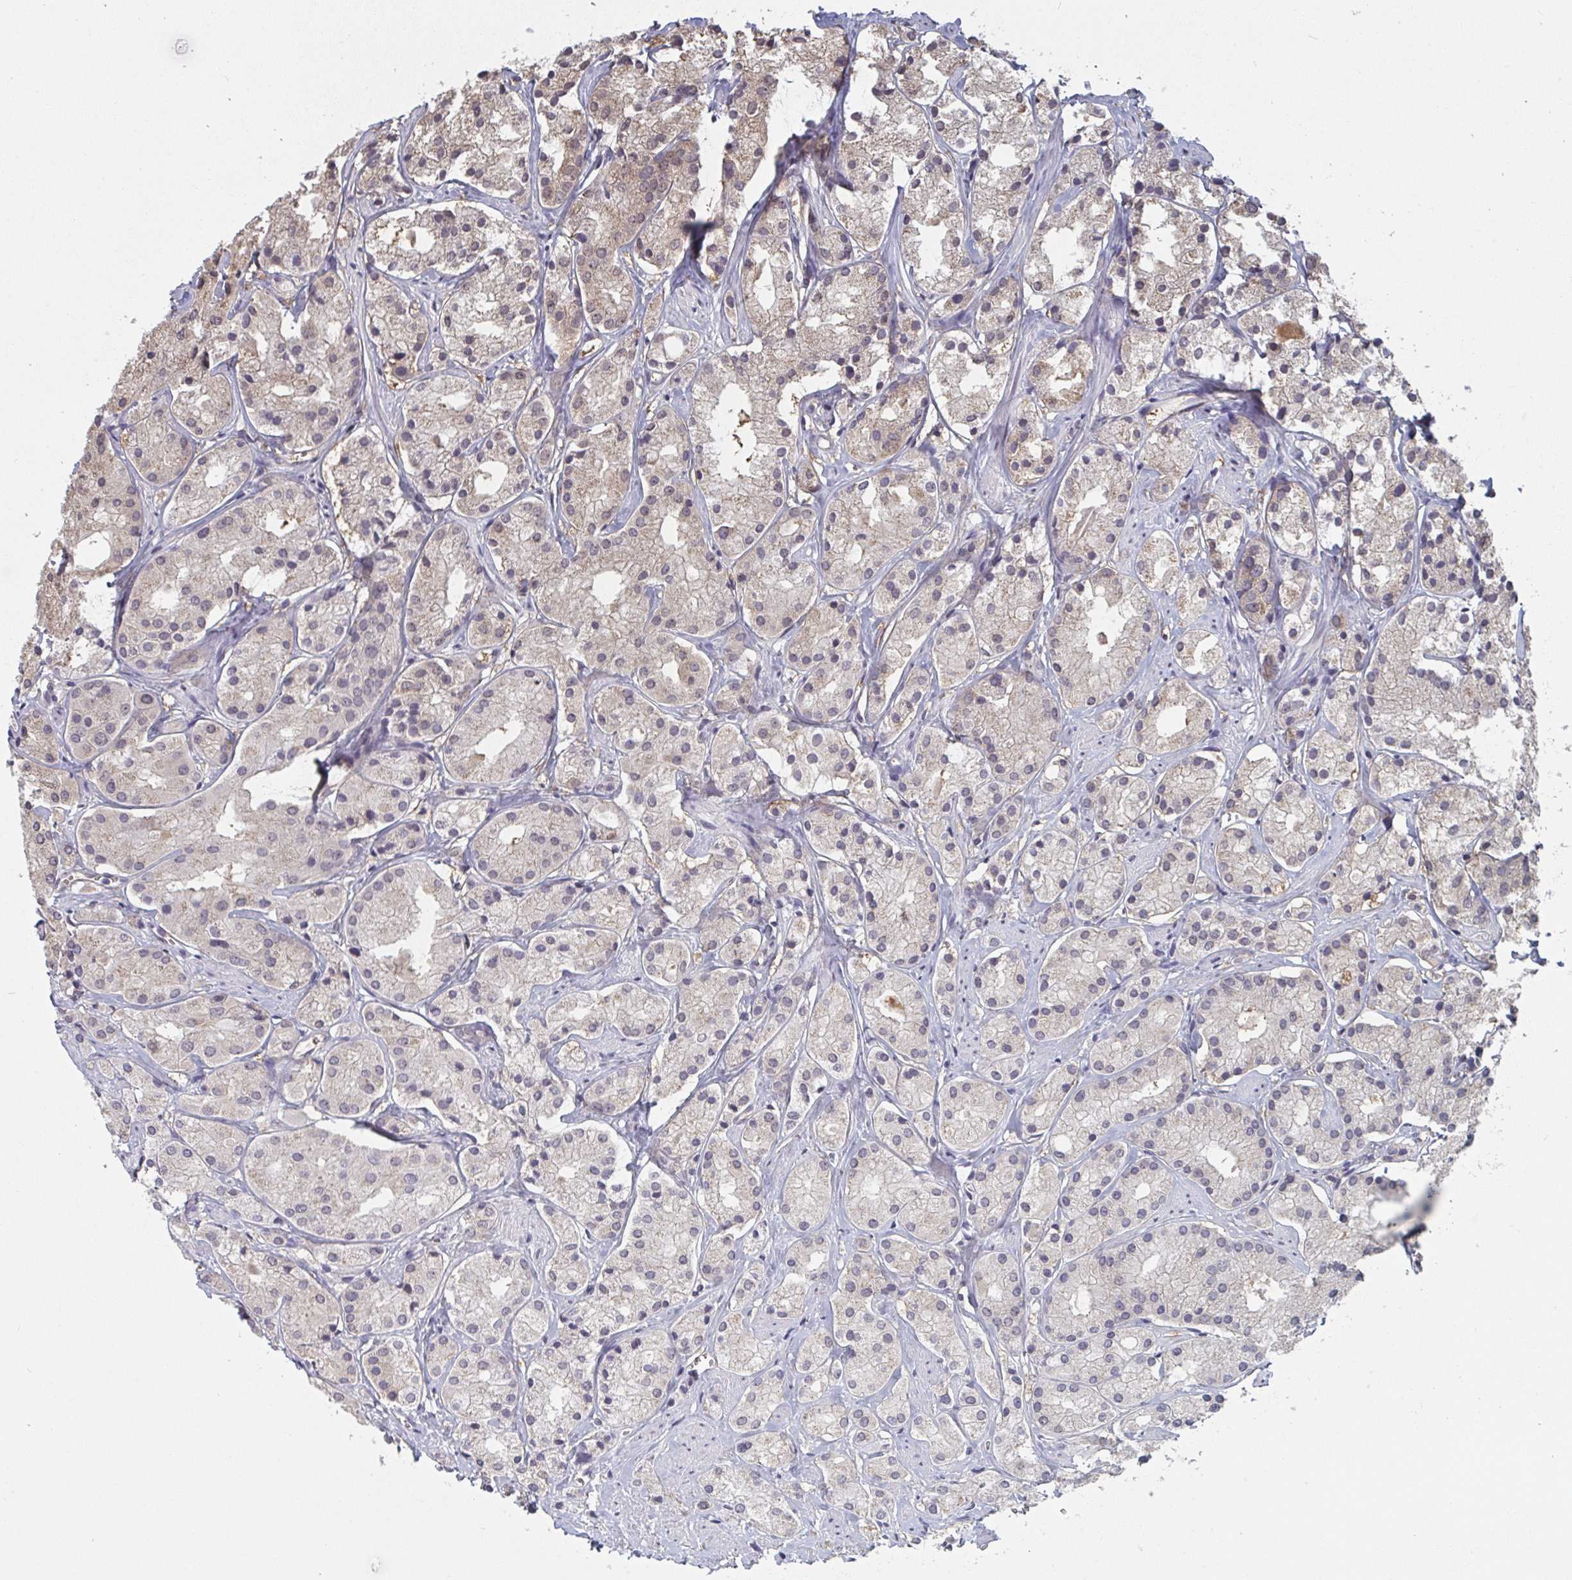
{"staining": {"intensity": "weak", "quantity": "25%-75%", "location": "cytoplasmic/membranous"}, "tissue": "prostate cancer", "cell_type": "Tumor cells", "image_type": "cancer", "snomed": [{"axis": "morphology", "description": "Adenocarcinoma, Low grade"}, {"axis": "topography", "description": "Prostate"}], "caption": "Weak cytoplasmic/membranous staining is seen in about 25%-75% of tumor cells in prostate adenocarcinoma (low-grade). The staining was performed using DAB, with brown indicating positive protein expression. Nuclei are stained blue with hematoxylin.", "gene": "LIX1", "patient": {"sex": "male", "age": 69}}